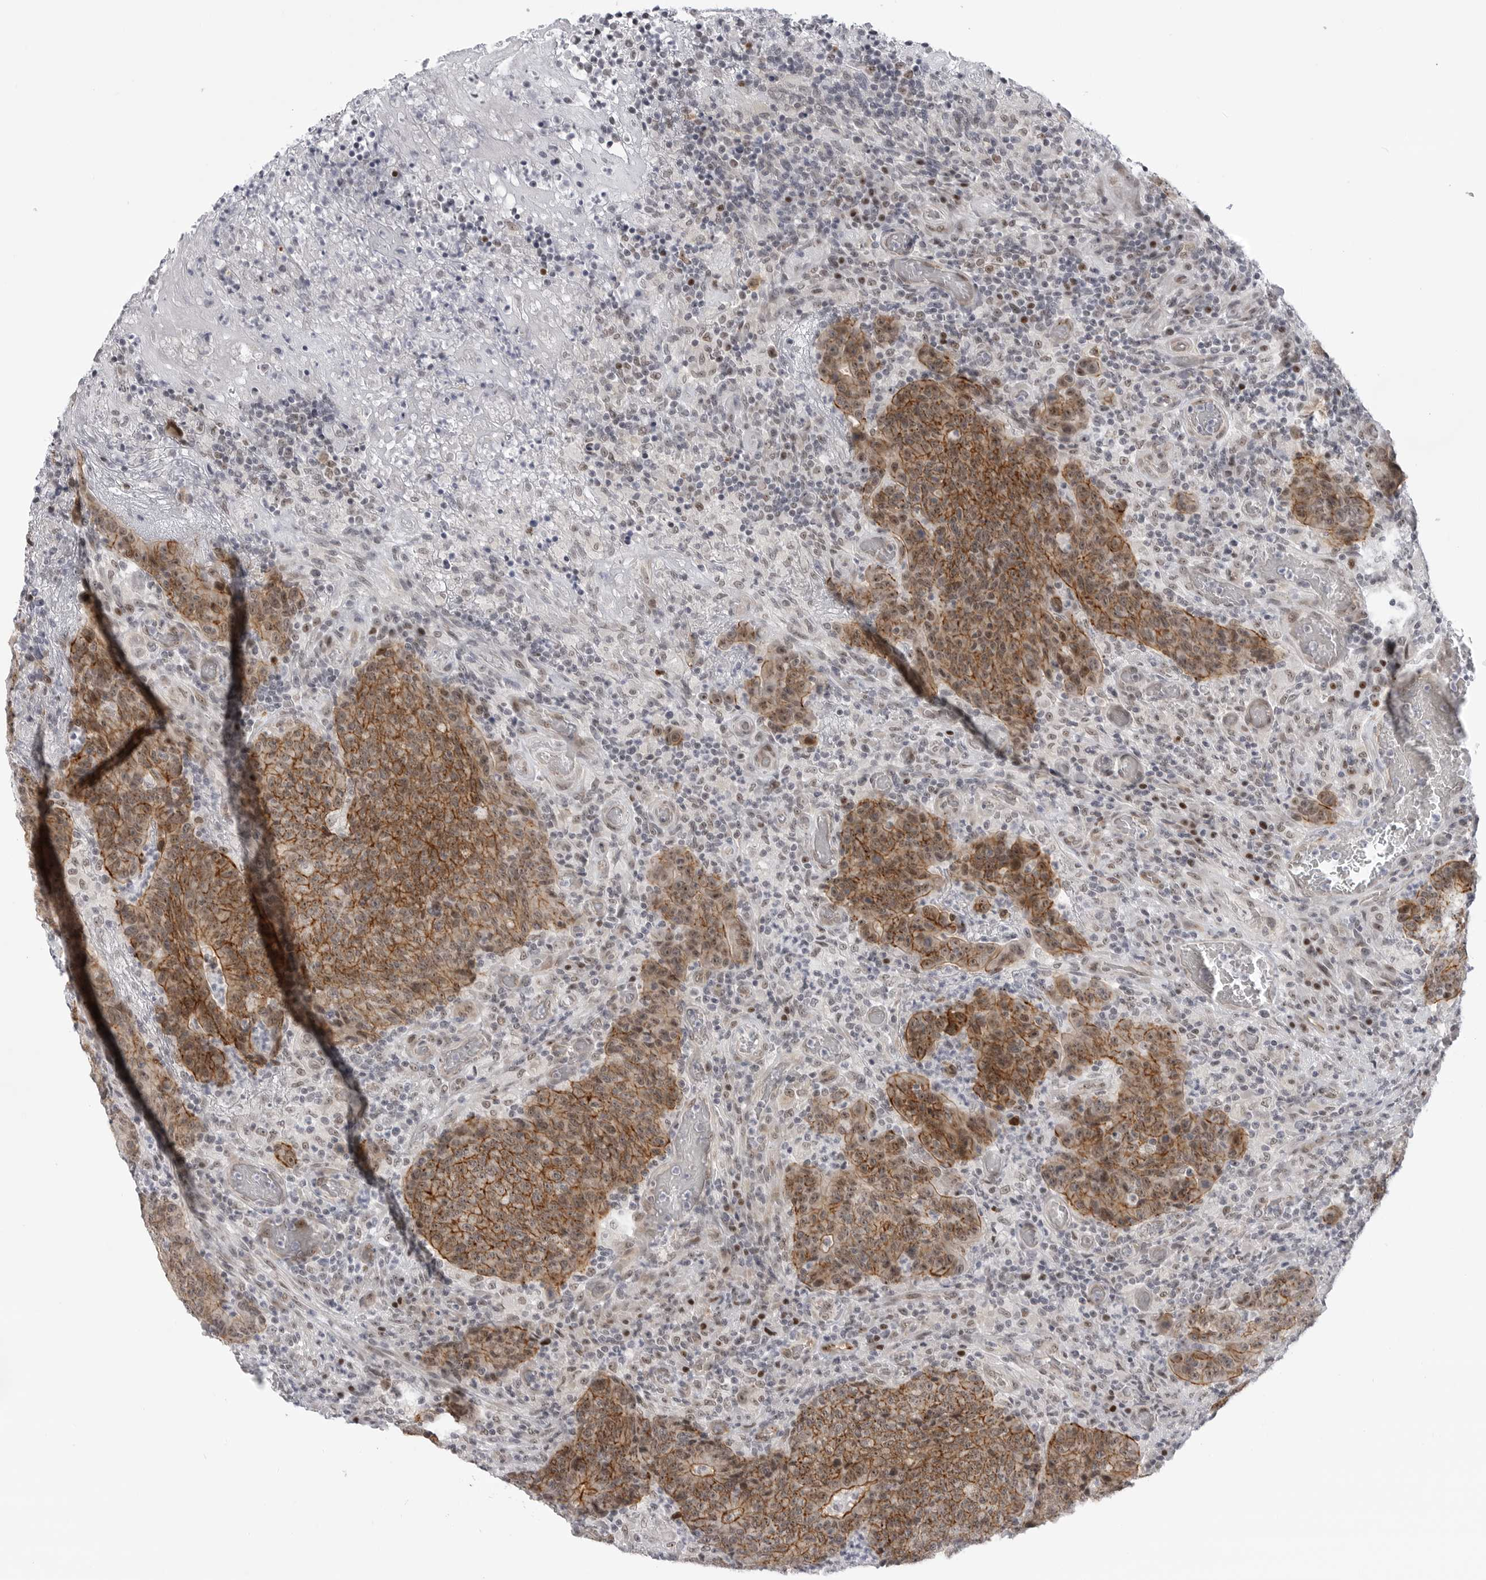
{"staining": {"intensity": "strong", "quantity": ">75%", "location": "cytoplasmic/membranous"}, "tissue": "colorectal cancer", "cell_type": "Tumor cells", "image_type": "cancer", "snomed": [{"axis": "morphology", "description": "Adenocarcinoma, NOS"}, {"axis": "topography", "description": "Colon"}], "caption": "Immunohistochemistry (IHC) histopathology image of neoplastic tissue: colorectal cancer (adenocarcinoma) stained using immunohistochemistry shows high levels of strong protein expression localized specifically in the cytoplasmic/membranous of tumor cells, appearing as a cytoplasmic/membranous brown color.", "gene": "CEP295NL", "patient": {"sex": "female", "age": 75}}